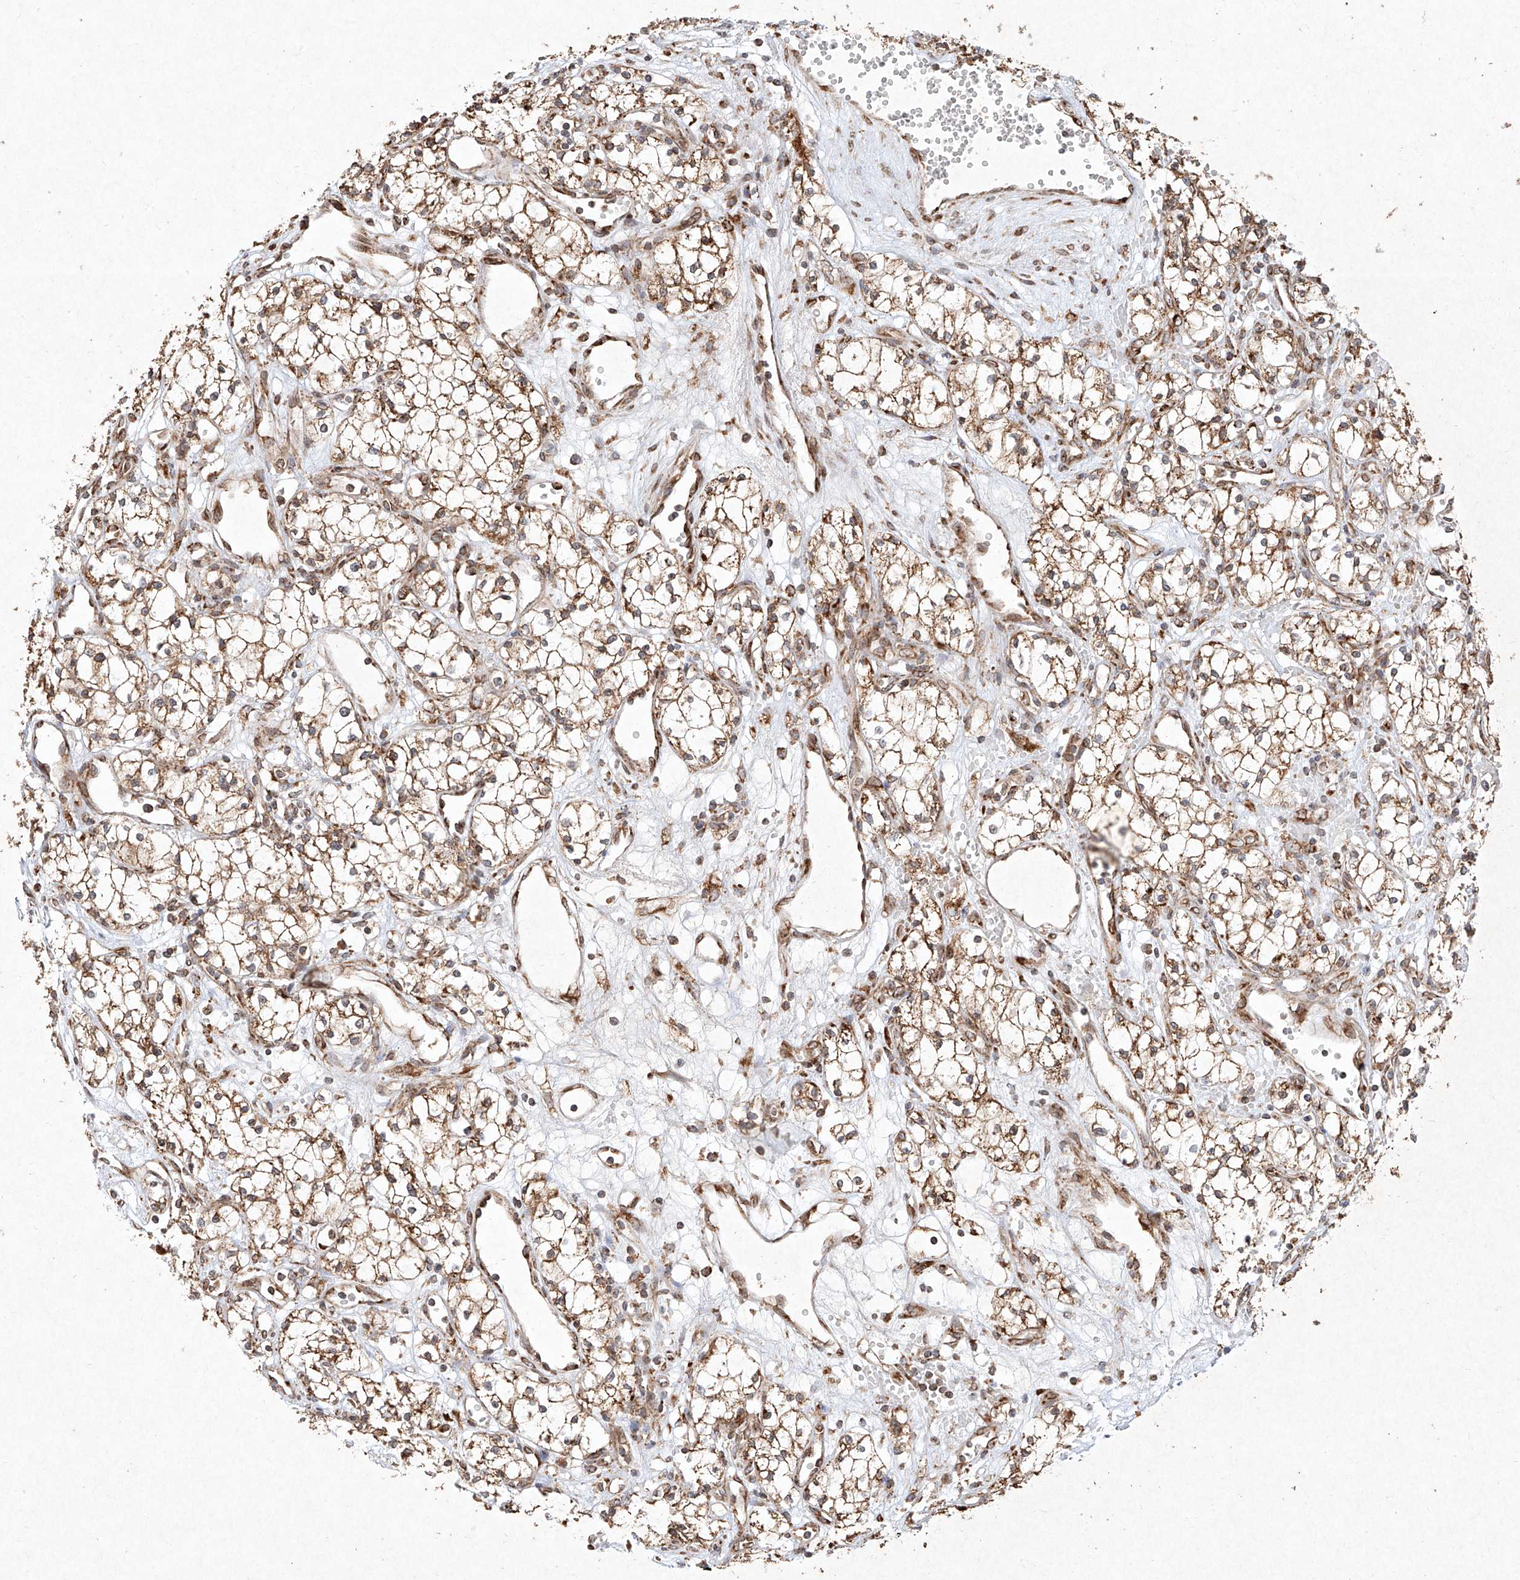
{"staining": {"intensity": "moderate", "quantity": ">75%", "location": "cytoplasmic/membranous"}, "tissue": "renal cancer", "cell_type": "Tumor cells", "image_type": "cancer", "snomed": [{"axis": "morphology", "description": "Adenocarcinoma, NOS"}, {"axis": "topography", "description": "Kidney"}], "caption": "A medium amount of moderate cytoplasmic/membranous positivity is appreciated in approximately >75% of tumor cells in renal adenocarcinoma tissue.", "gene": "SEMA3B", "patient": {"sex": "male", "age": 59}}